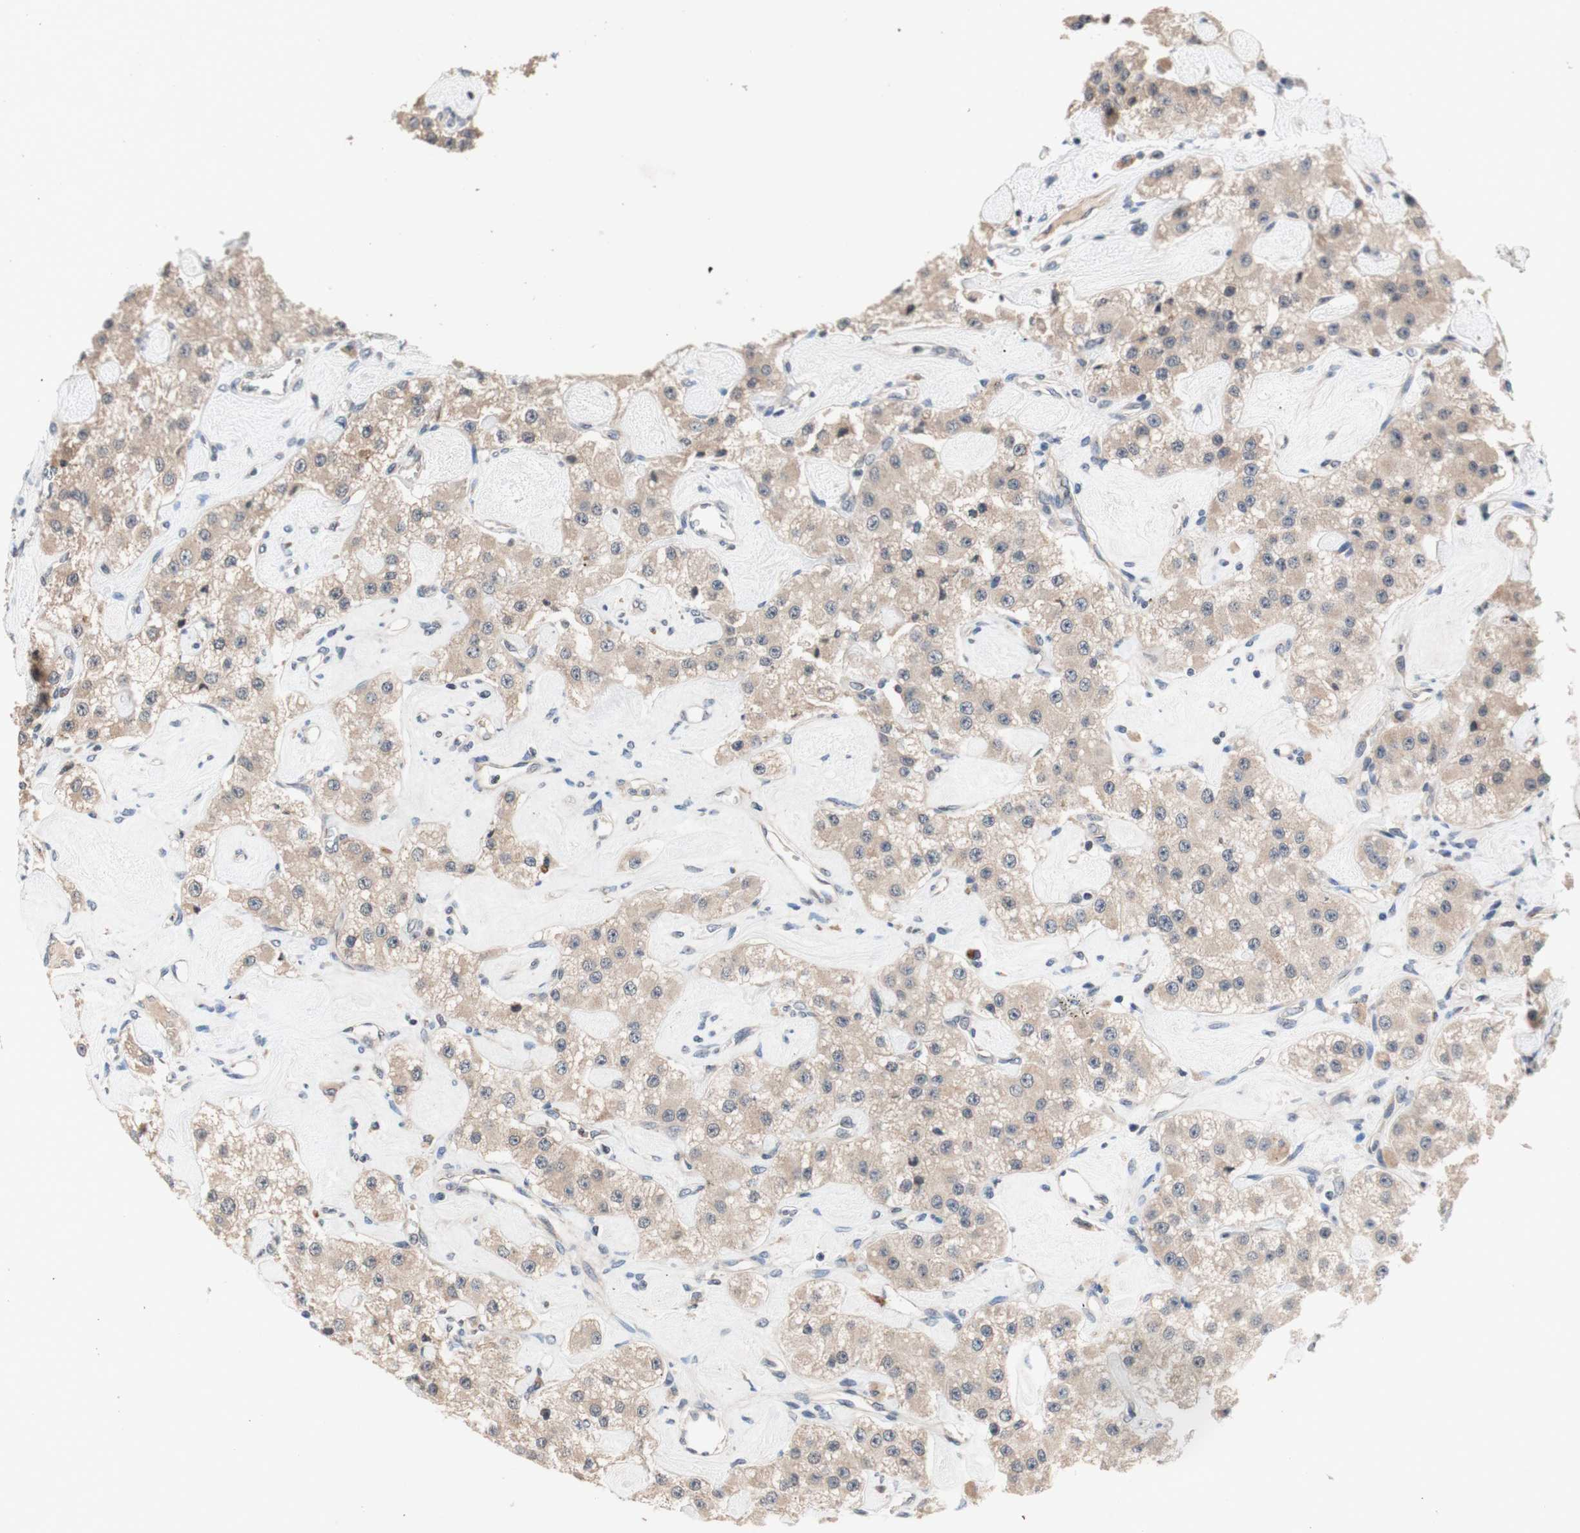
{"staining": {"intensity": "weak", "quantity": ">75%", "location": "cytoplasmic/membranous"}, "tissue": "carcinoid", "cell_type": "Tumor cells", "image_type": "cancer", "snomed": [{"axis": "morphology", "description": "Carcinoid, malignant, NOS"}, {"axis": "topography", "description": "Pancreas"}], "caption": "Malignant carcinoid was stained to show a protein in brown. There is low levels of weak cytoplasmic/membranous positivity in approximately >75% of tumor cells.", "gene": "CD55", "patient": {"sex": "male", "age": 41}}